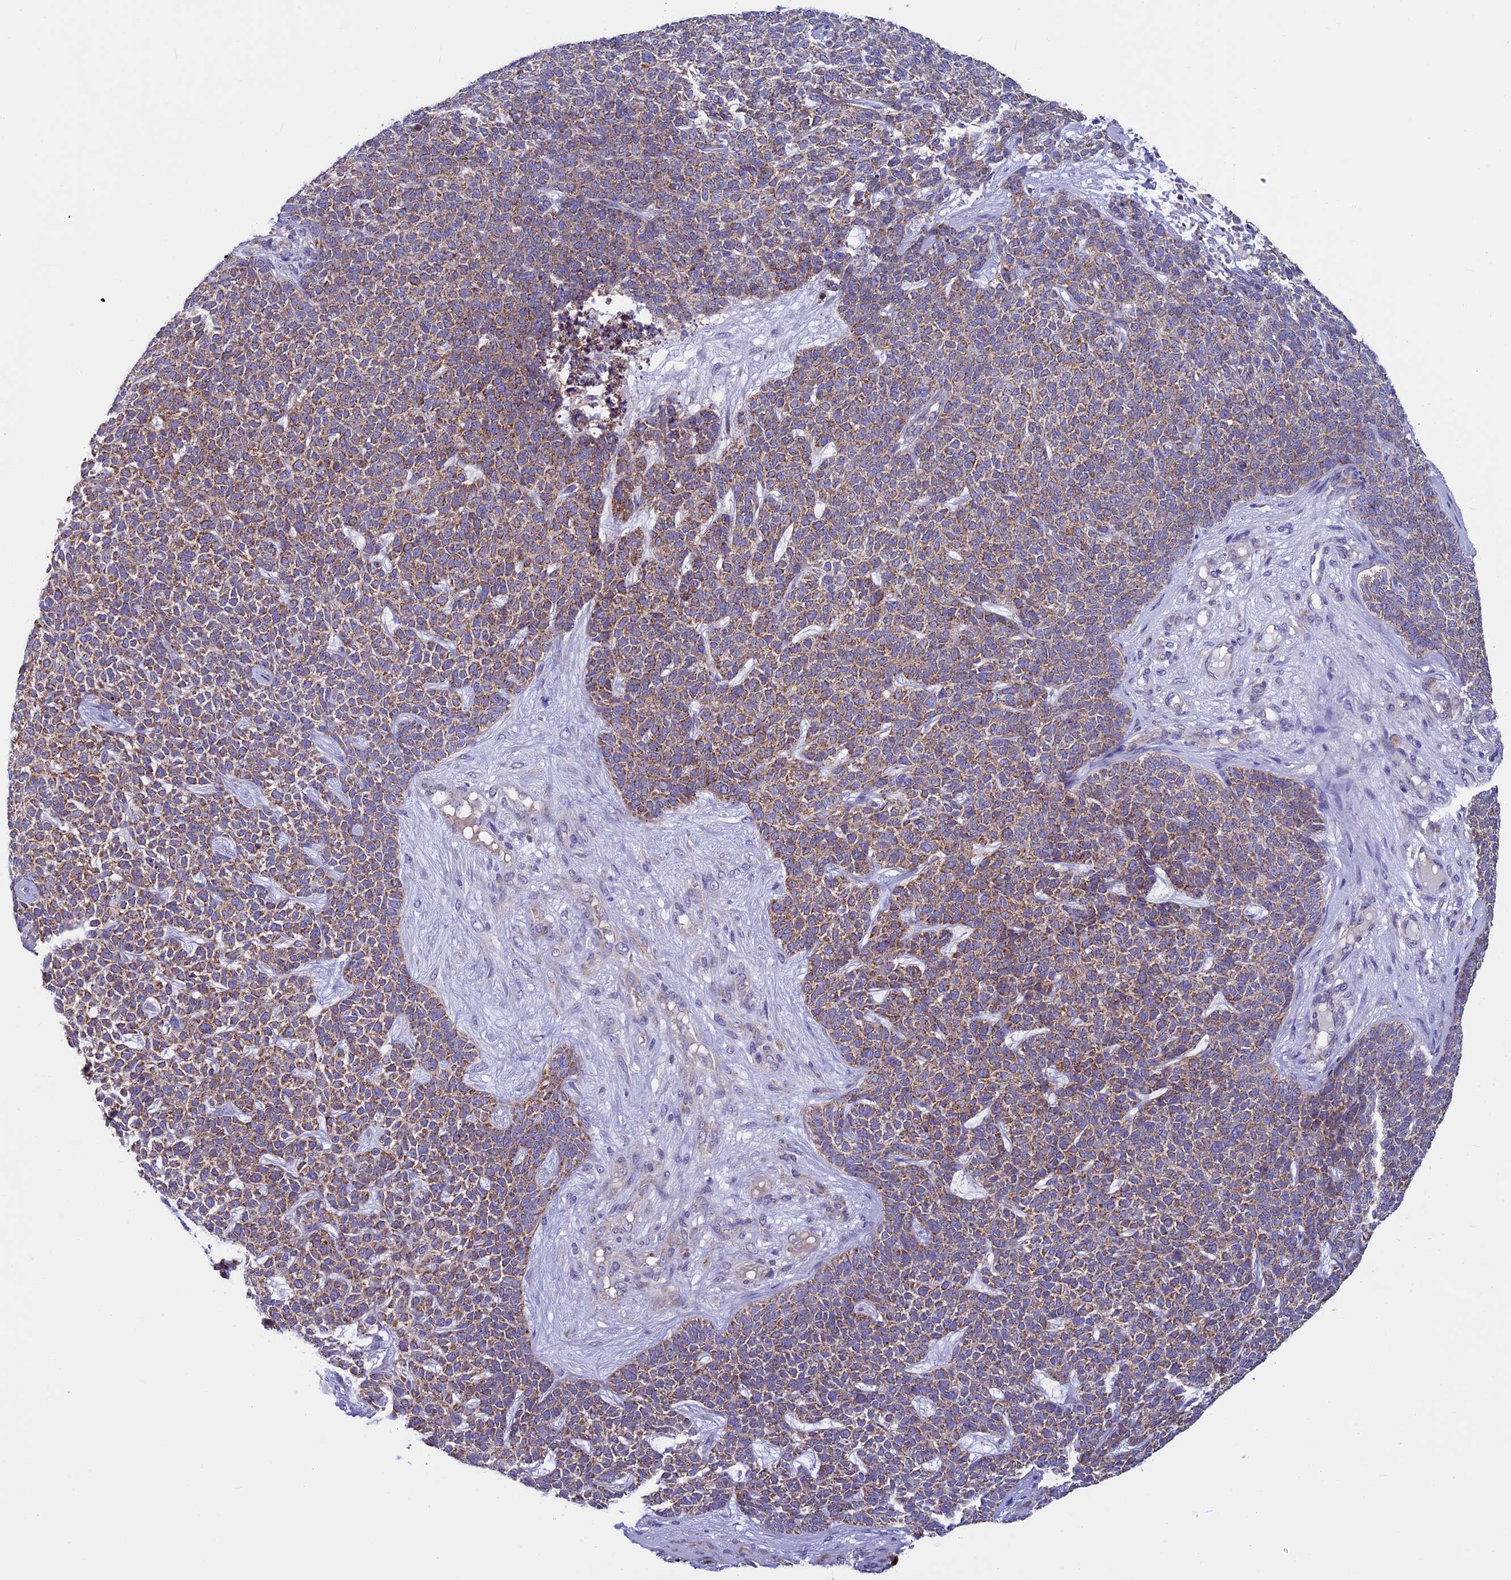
{"staining": {"intensity": "moderate", "quantity": ">75%", "location": "cytoplasmic/membranous"}, "tissue": "skin cancer", "cell_type": "Tumor cells", "image_type": "cancer", "snomed": [{"axis": "morphology", "description": "Basal cell carcinoma"}, {"axis": "topography", "description": "Skin"}], "caption": "Approximately >75% of tumor cells in skin cancer show moderate cytoplasmic/membranous protein positivity as visualized by brown immunohistochemical staining.", "gene": "MFSD12", "patient": {"sex": "female", "age": 84}}